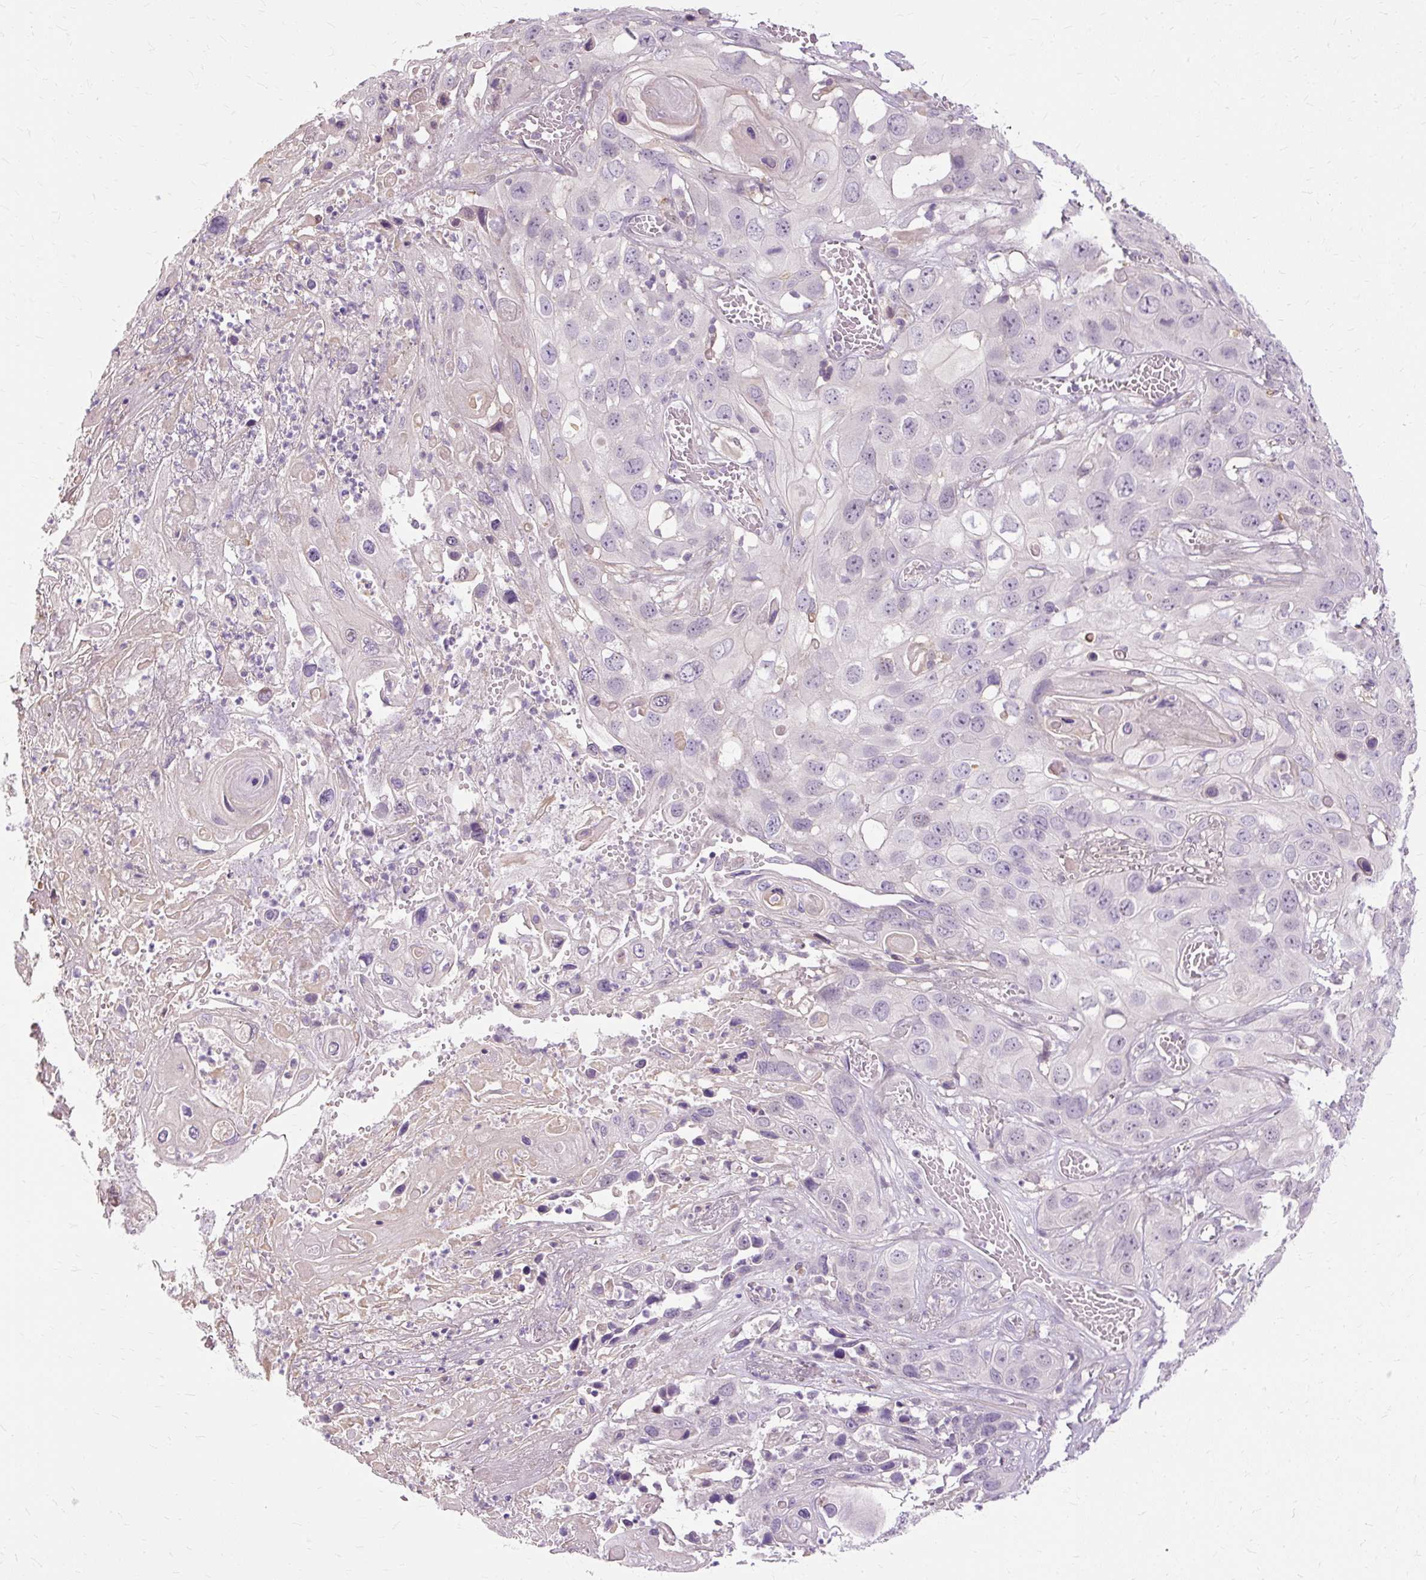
{"staining": {"intensity": "negative", "quantity": "none", "location": "none"}, "tissue": "skin cancer", "cell_type": "Tumor cells", "image_type": "cancer", "snomed": [{"axis": "morphology", "description": "Squamous cell carcinoma, NOS"}, {"axis": "topography", "description": "Skin"}], "caption": "Human squamous cell carcinoma (skin) stained for a protein using immunohistochemistry reveals no staining in tumor cells.", "gene": "TSPAN8", "patient": {"sex": "male", "age": 55}}